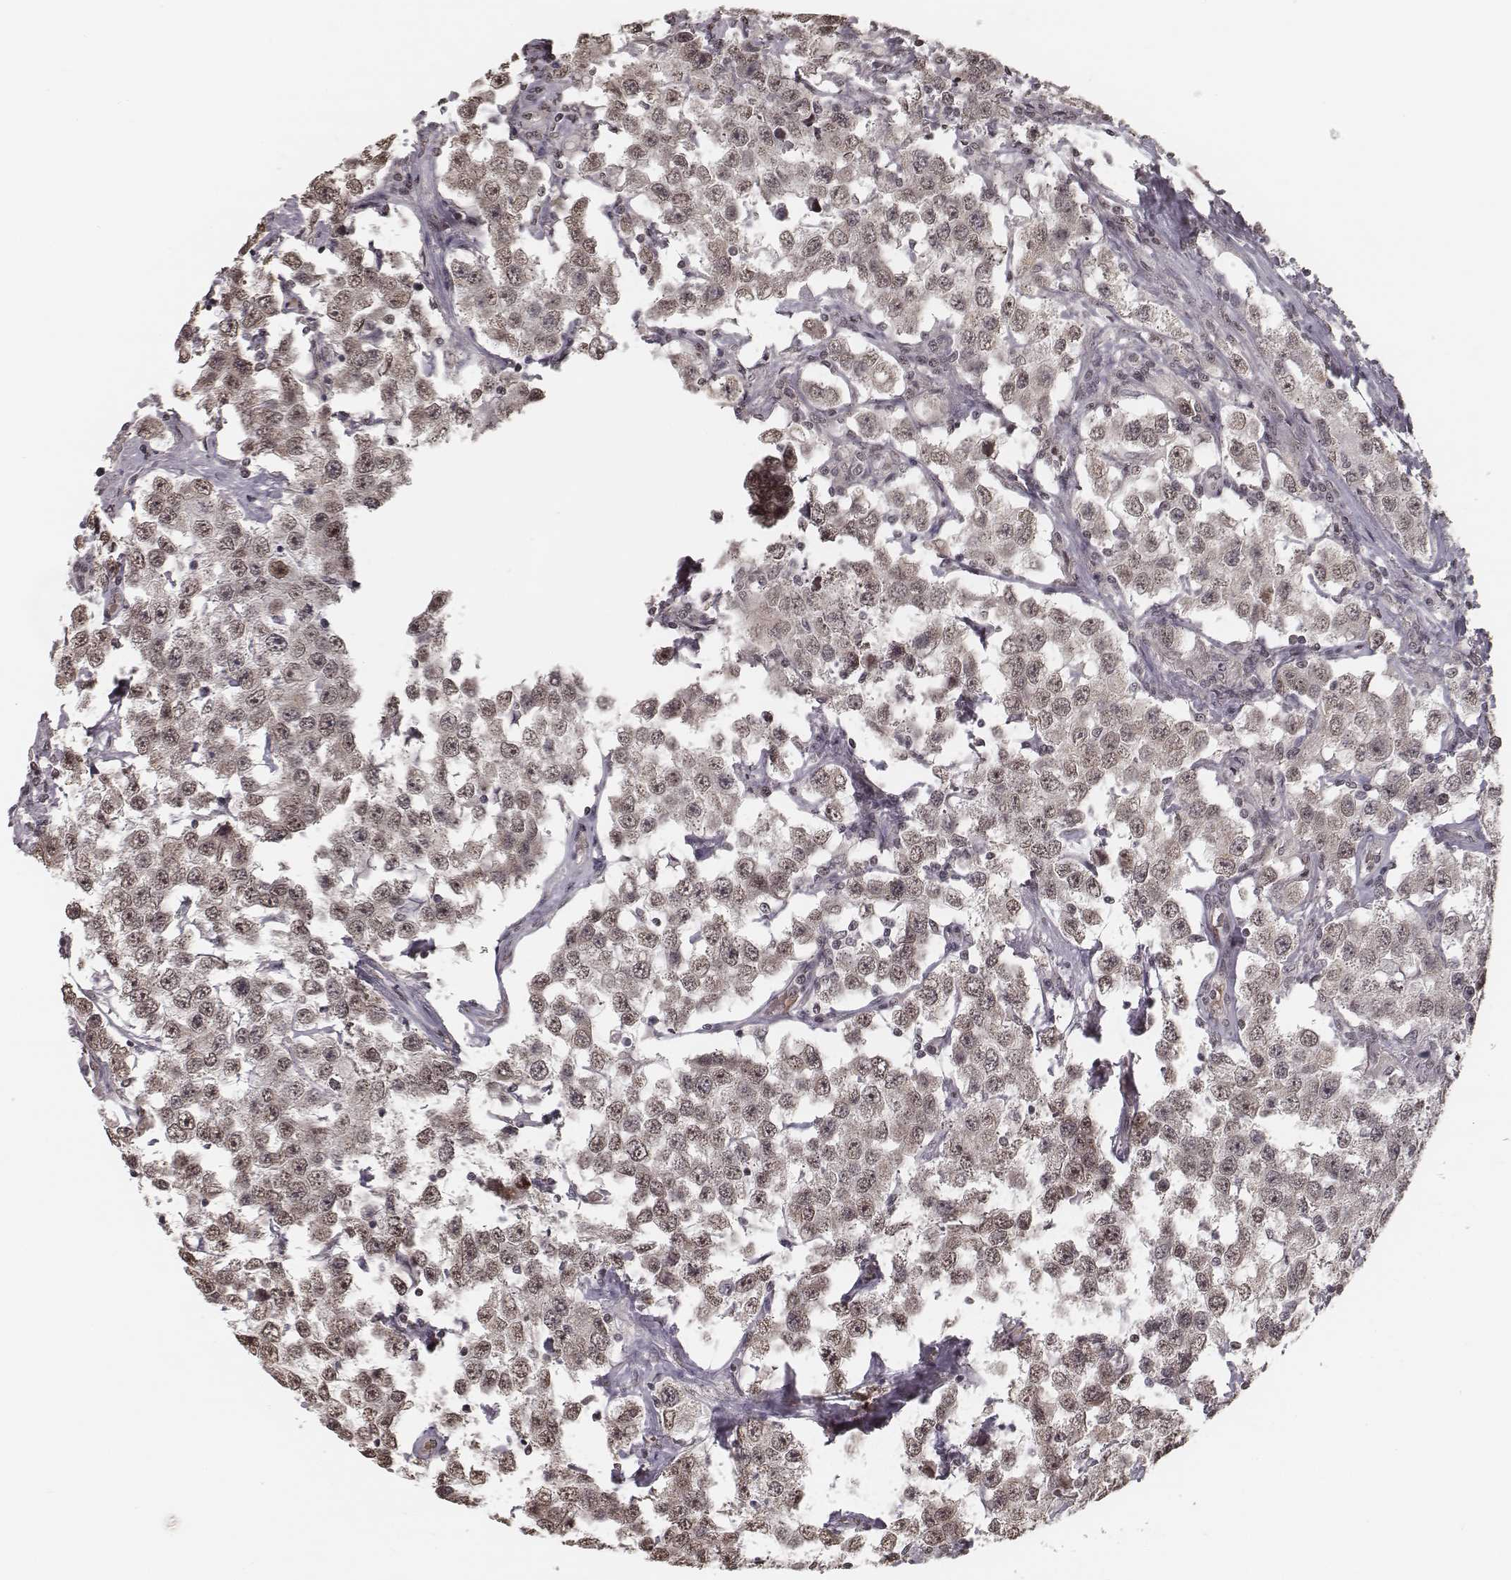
{"staining": {"intensity": "weak", "quantity": ">75%", "location": "nuclear"}, "tissue": "testis cancer", "cell_type": "Tumor cells", "image_type": "cancer", "snomed": [{"axis": "morphology", "description": "Seminoma, NOS"}, {"axis": "topography", "description": "Testis"}], "caption": "A brown stain highlights weak nuclear expression of a protein in human seminoma (testis) tumor cells.", "gene": "HMGA2", "patient": {"sex": "male", "age": 52}}